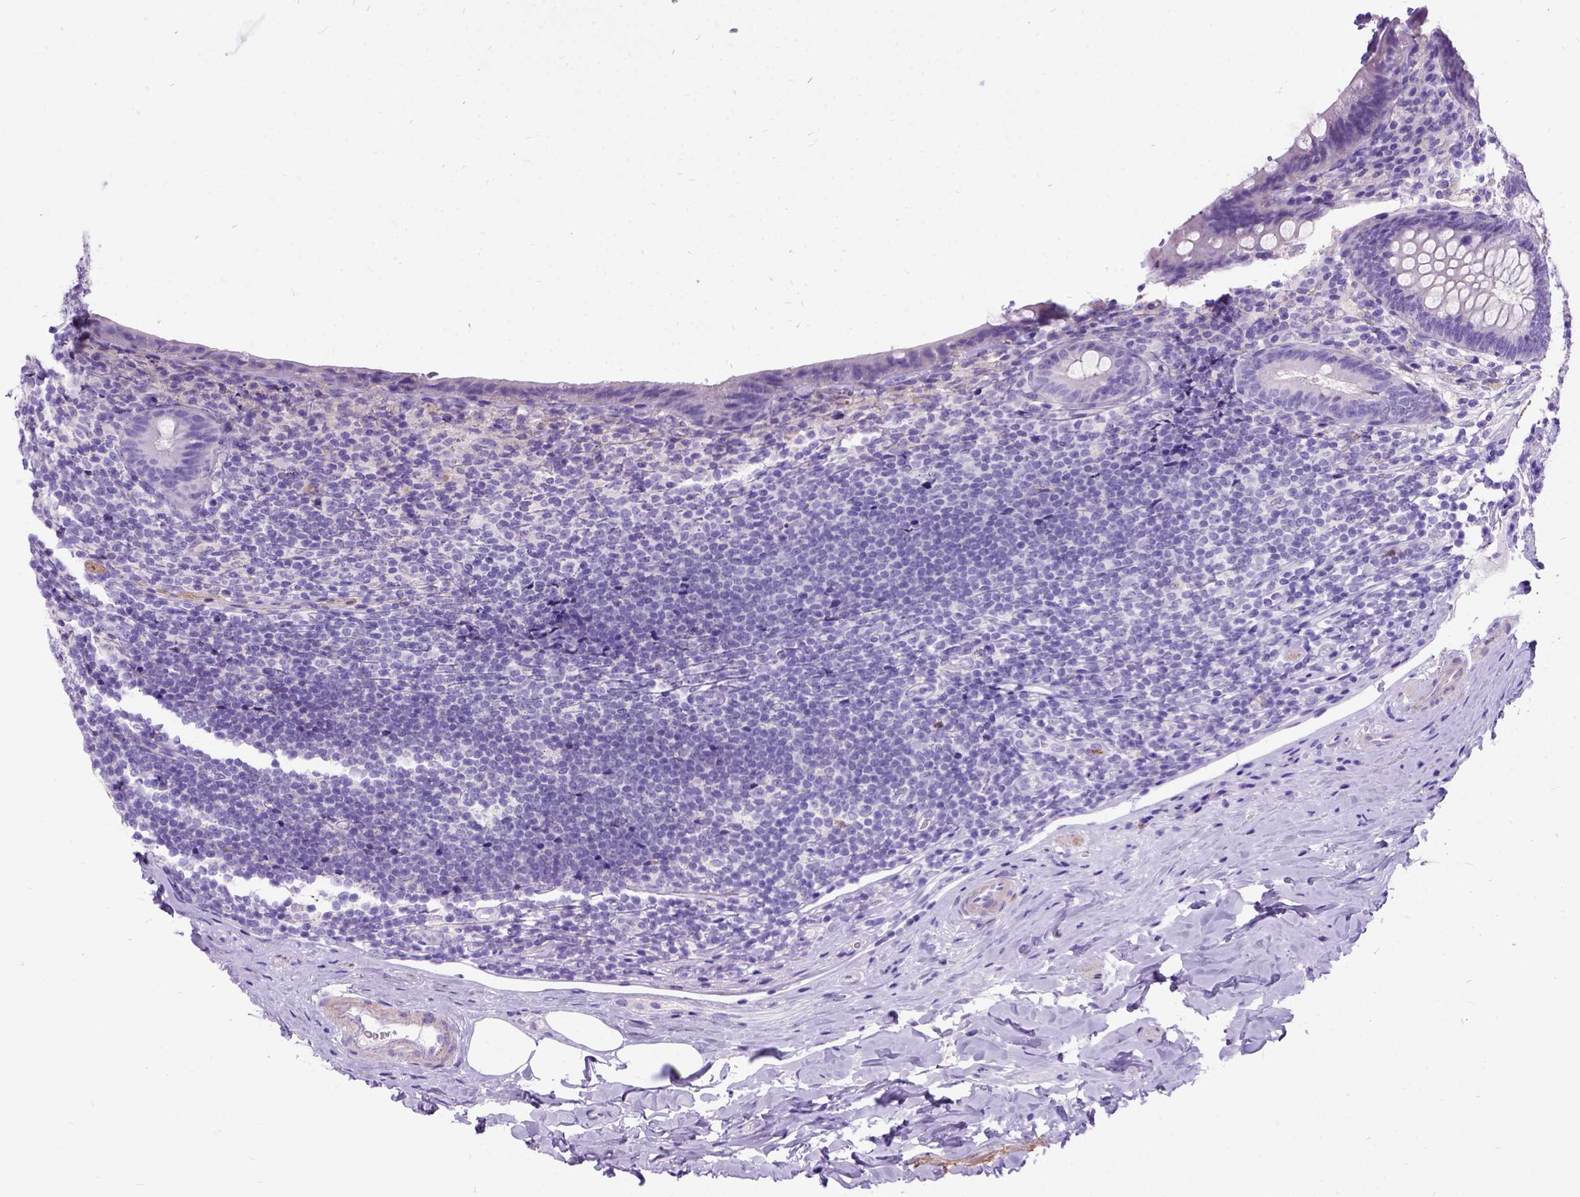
{"staining": {"intensity": "negative", "quantity": "none", "location": "none"}, "tissue": "appendix", "cell_type": "Glandular cells", "image_type": "normal", "snomed": [{"axis": "morphology", "description": "Normal tissue, NOS"}, {"axis": "topography", "description": "Appendix"}], "caption": "IHC histopathology image of unremarkable appendix: human appendix stained with DAB demonstrates no significant protein positivity in glandular cells.", "gene": "ENSG00000254979", "patient": {"sex": "male", "age": 47}}